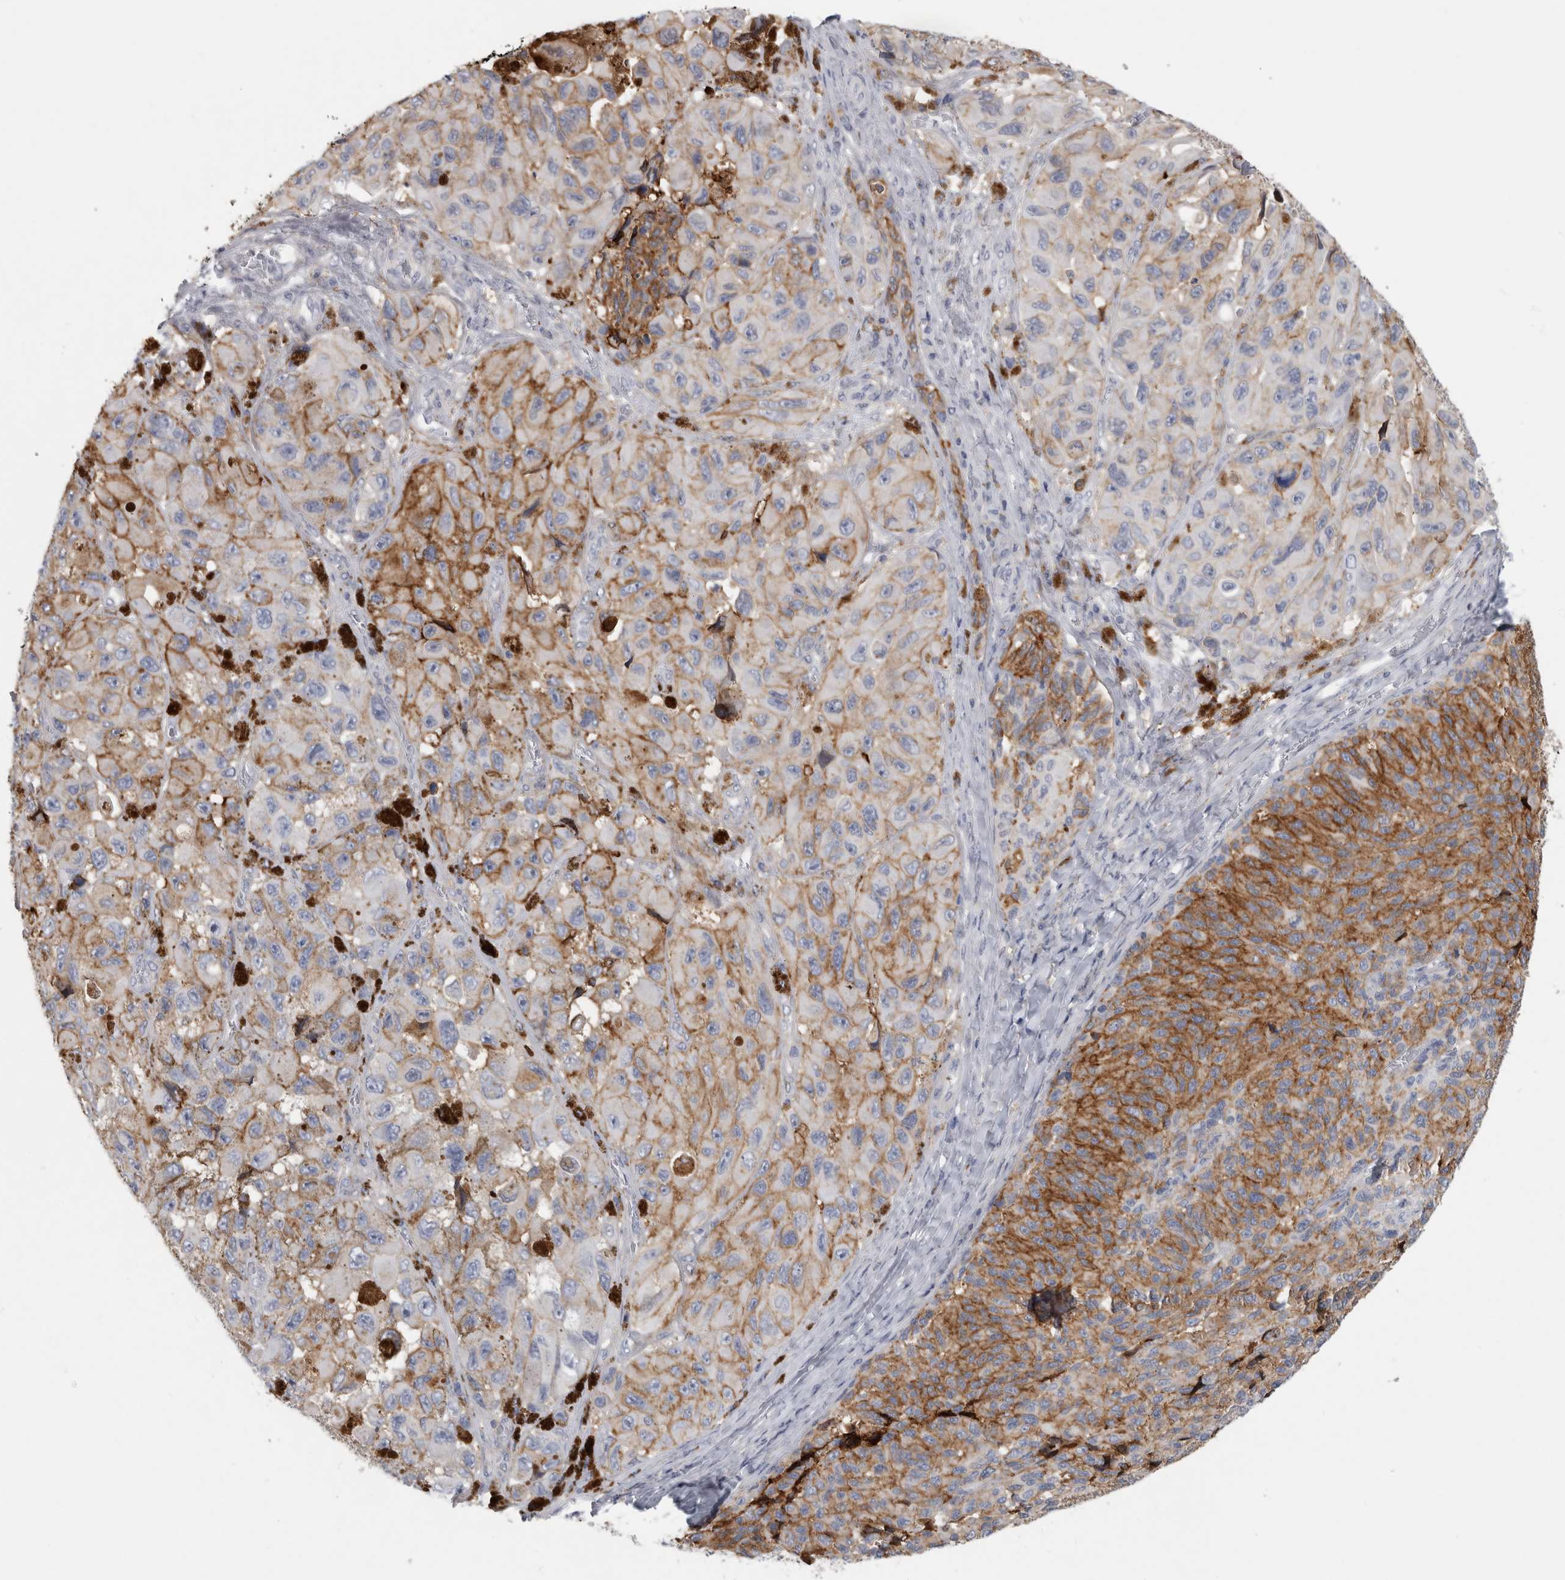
{"staining": {"intensity": "moderate", "quantity": ">75%", "location": "cytoplasmic/membranous"}, "tissue": "melanoma", "cell_type": "Tumor cells", "image_type": "cancer", "snomed": [{"axis": "morphology", "description": "Malignant melanoma, NOS"}, {"axis": "topography", "description": "Skin"}], "caption": "IHC of melanoma reveals medium levels of moderate cytoplasmic/membranous staining in about >75% of tumor cells. (DAB (3,3'-diaminobenzidine) IHC, brown staining for protein, blue staining for nuclei).", "gene": "DNAJC24", "patient": {"sex": "female", "age": 73}}